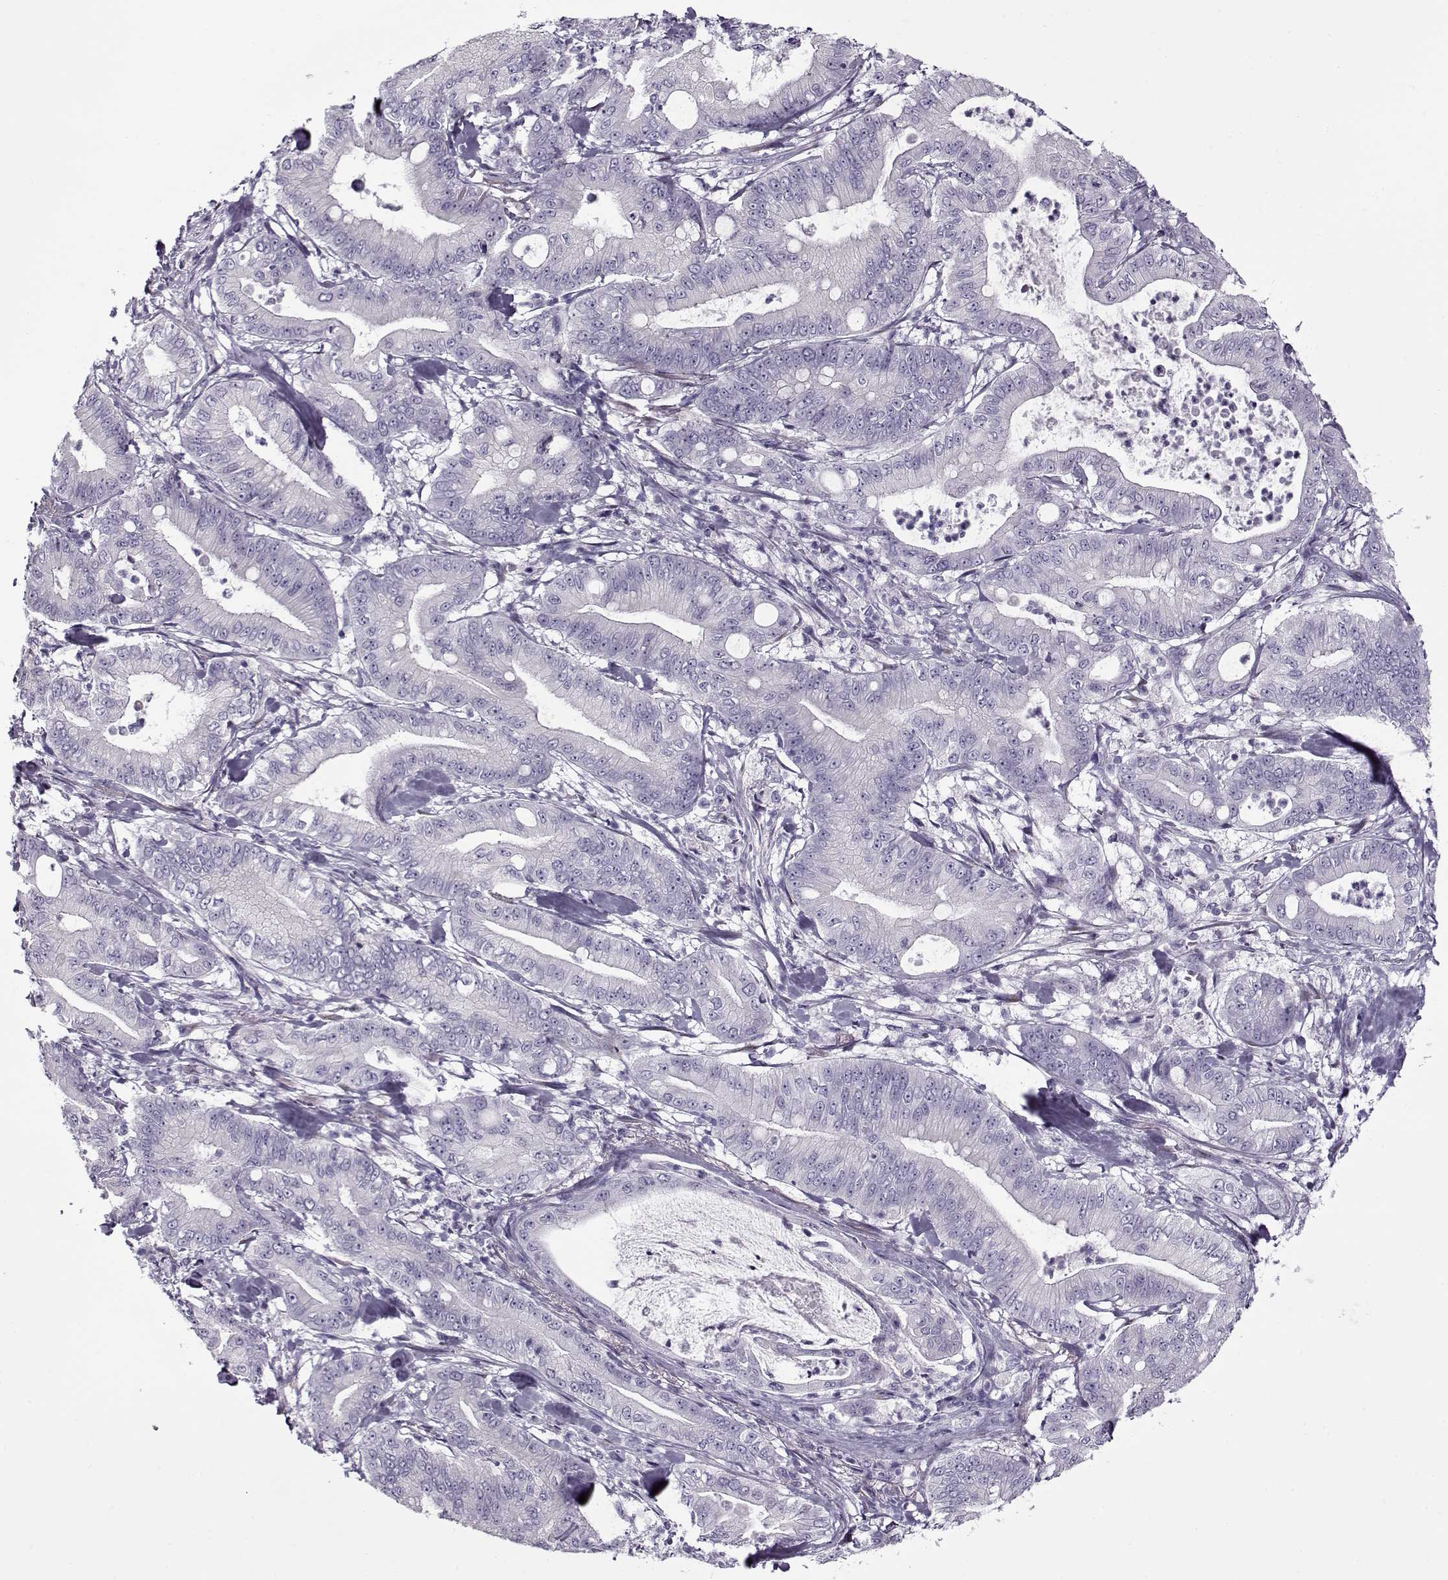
{"staining": {"intensity": "negative", "quantity": "none", "location": "none"}, "tissue": "pancreatic cancer", "cell_type": "Tumor cells", "image_type": "cancer", "snomed": [{"axis": "morphology", "description": "Adenocarcinoma, NOS"}, {"axis": "topography", "description": "Pancreas"}], "caption": "The immunohistochemistry (IHC) histopathology image has no significant staining in tumor cells of adenocarcinoma (pancreatic) tissue.", "gene": "GAGE2A", "patient": {"sex": "male", "age": 71}}